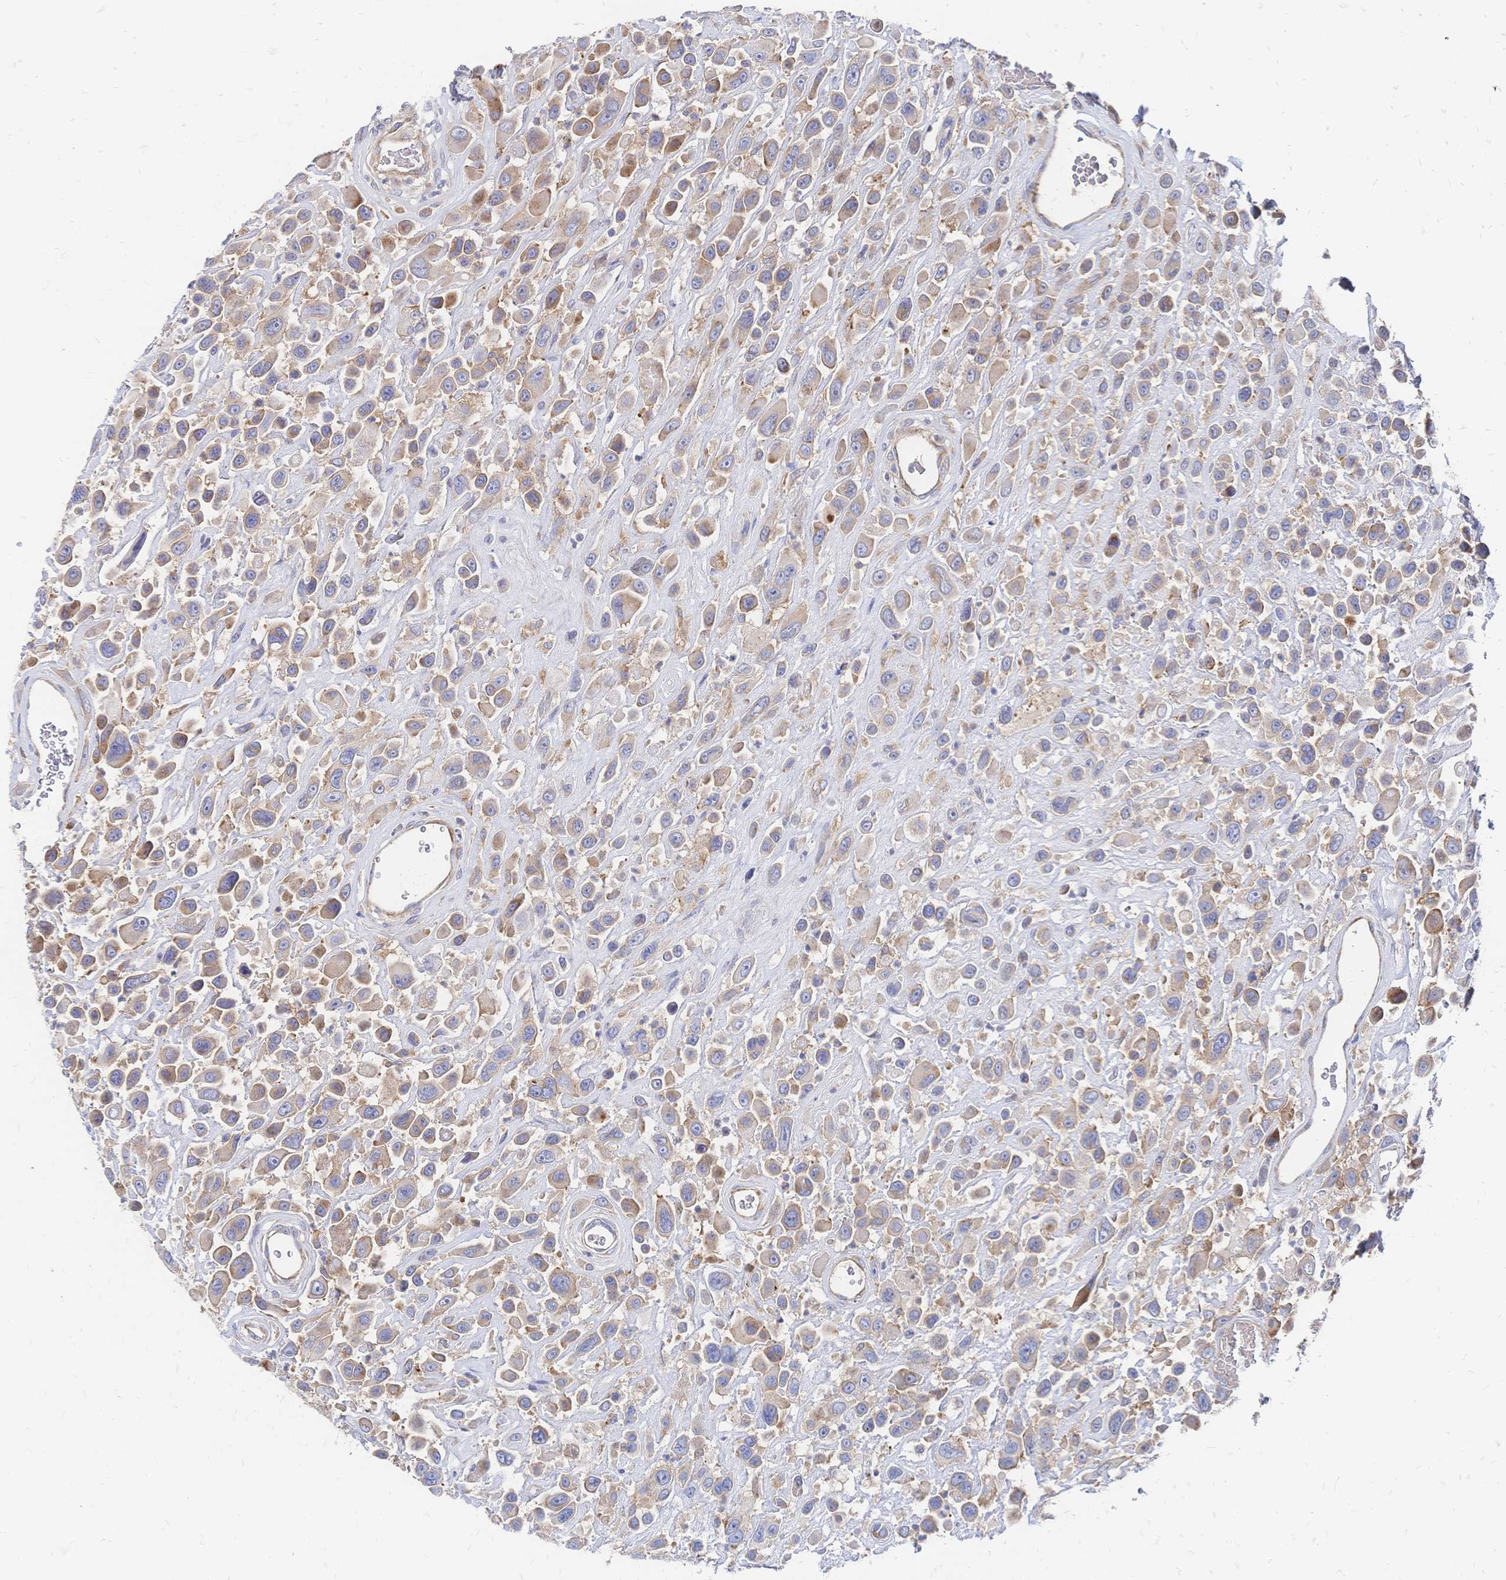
{"staining": {"intensity": "weak", "quantity": ">75%", "location": "cytoplasmic/membranous"}, "tissue": "urothelial cancer", "cell_type": "Tumor cells", "image_type": "cancer", "snomed": [{"axis": "morphology", "description": "Urothelial carcinoma, High grade"}, {"axis": "topography", "description": "Urinary bladder"}], "caption": "Immunohistochemistry image of neoplastic tissue: high-grade urothelial carcinoma stained using IHC displays low levels of weak protein expression localized specifically in the cytoplasmic/membranous of tumor cells, appearing as a cytoplasmic/membranous brown color.", "gene": "SORBS1", "patient": {"sex": "male", "age": 53}}